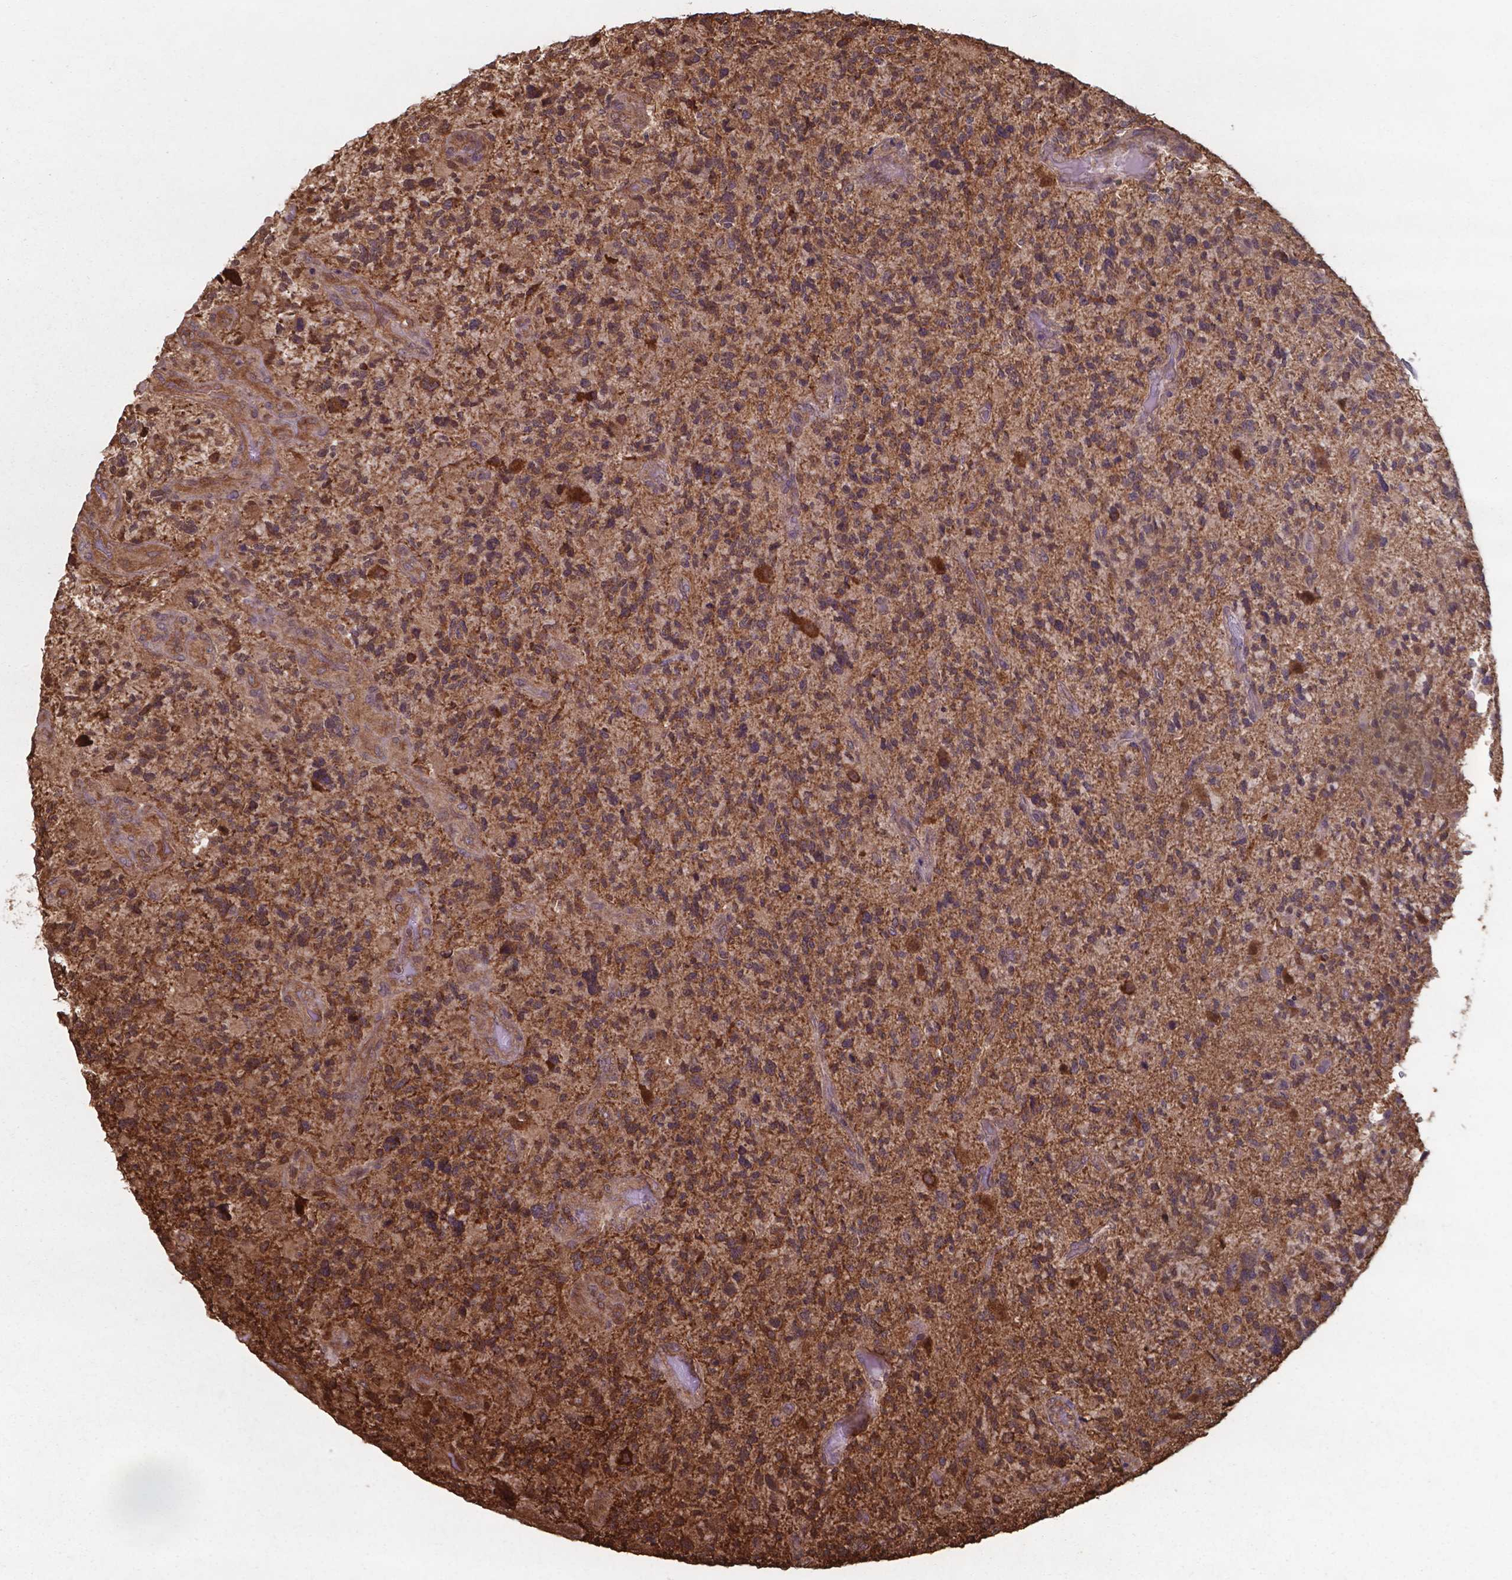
{"staining": {"intensity": "moderate", "quantity": ">75%", "location": "cytoplasmic/membranous,nuclear"}, "tissue": "glioma", "cell_type": "Tumor cells", "image_type": "cancer", "snomed": [{"axis": "morphology", "description": "Glioma, malignant, High grade"}, {"axis": "topography", "description": "Brain"}], "caption": "There is medium levels of moderate cytoplasmic/membranous and nuclear staining in tumor cells of malignant glioma (high-grade), as demonstrated by immunohistochemical staining (brown color).", "gene": "CHP2", "patient": {"sex": "female", "age": 71}}